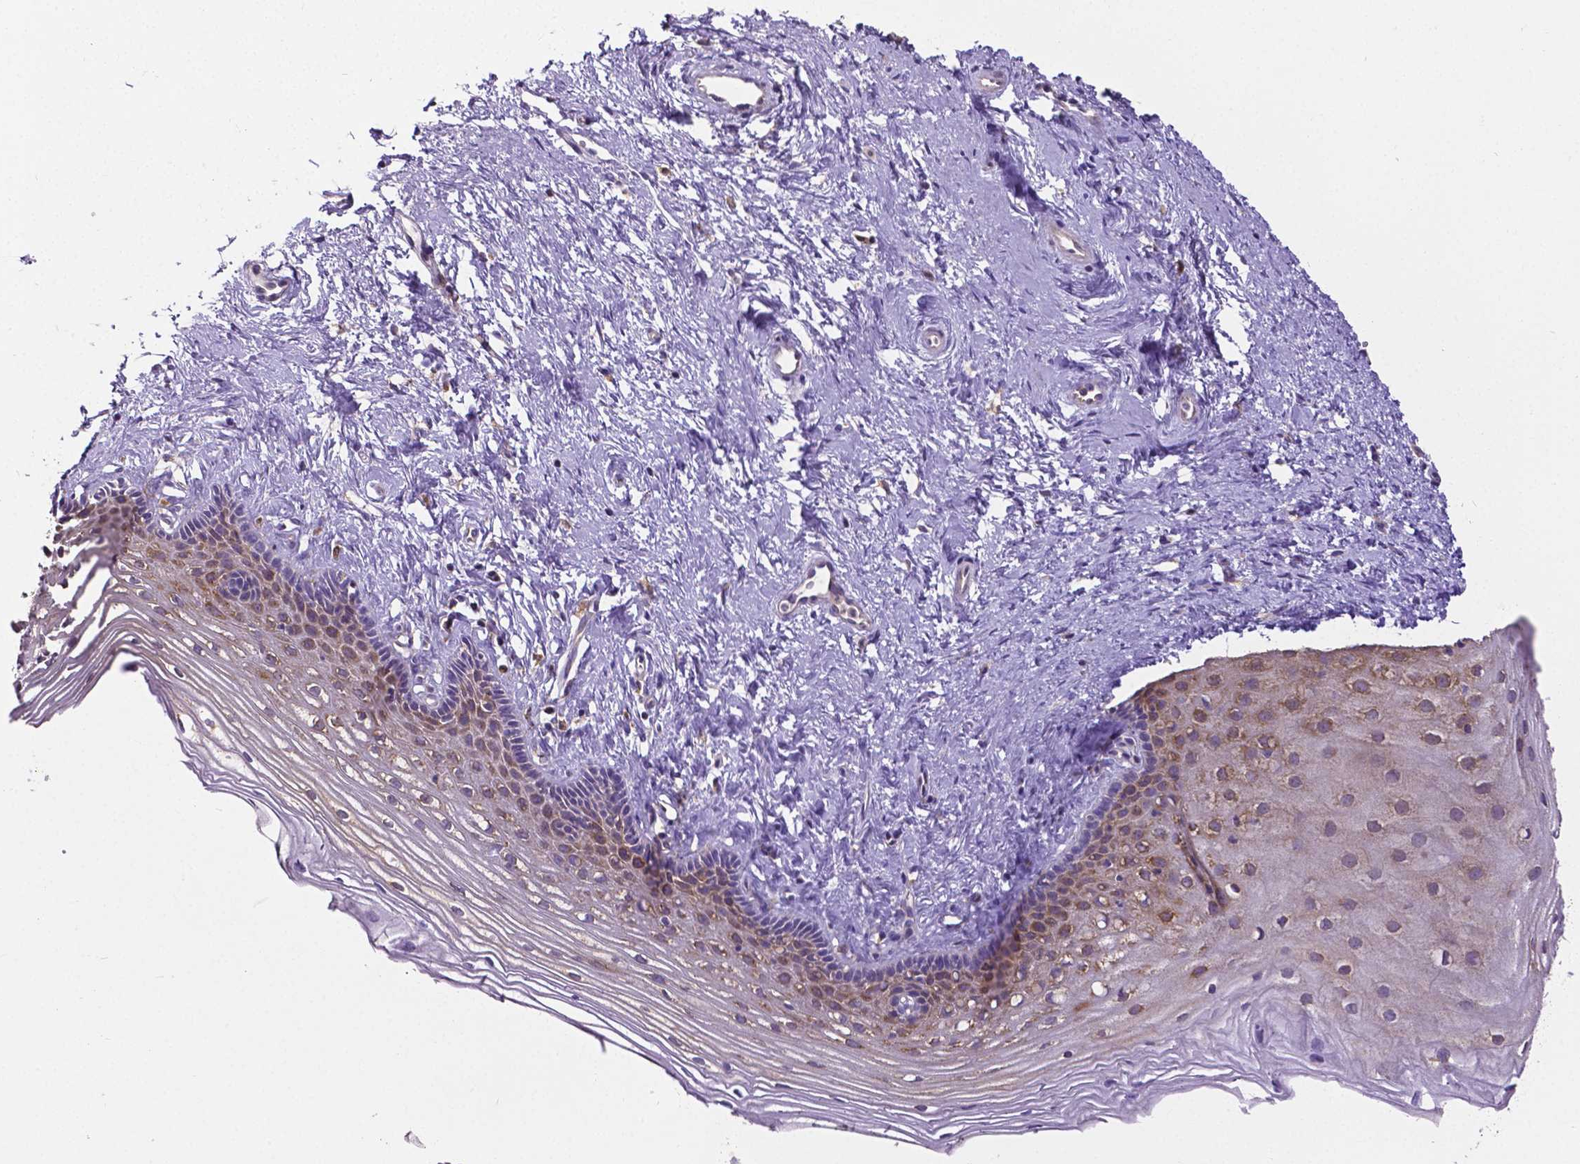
{"staining": {"intensity": "strong", "quantity": "25%-75%", "location": "cytoplasmic/membranous"}, "tissue": "cervix", "cell_type": "Squamous epithelial cells", "image_type": "normal", "snomed": [{"axis": "morphology", "description": "Normal tissue, NOS"}, {"axis": "topography", "description": "Cervix"}], "caption": "Protein staining of benign cervix reveals strong cytoplasmic/membranous expression in approximately 25%-75% of squamous epithelial cells.", "gene": "DICER1", "patient": {"sex": "female", "age": 40}}